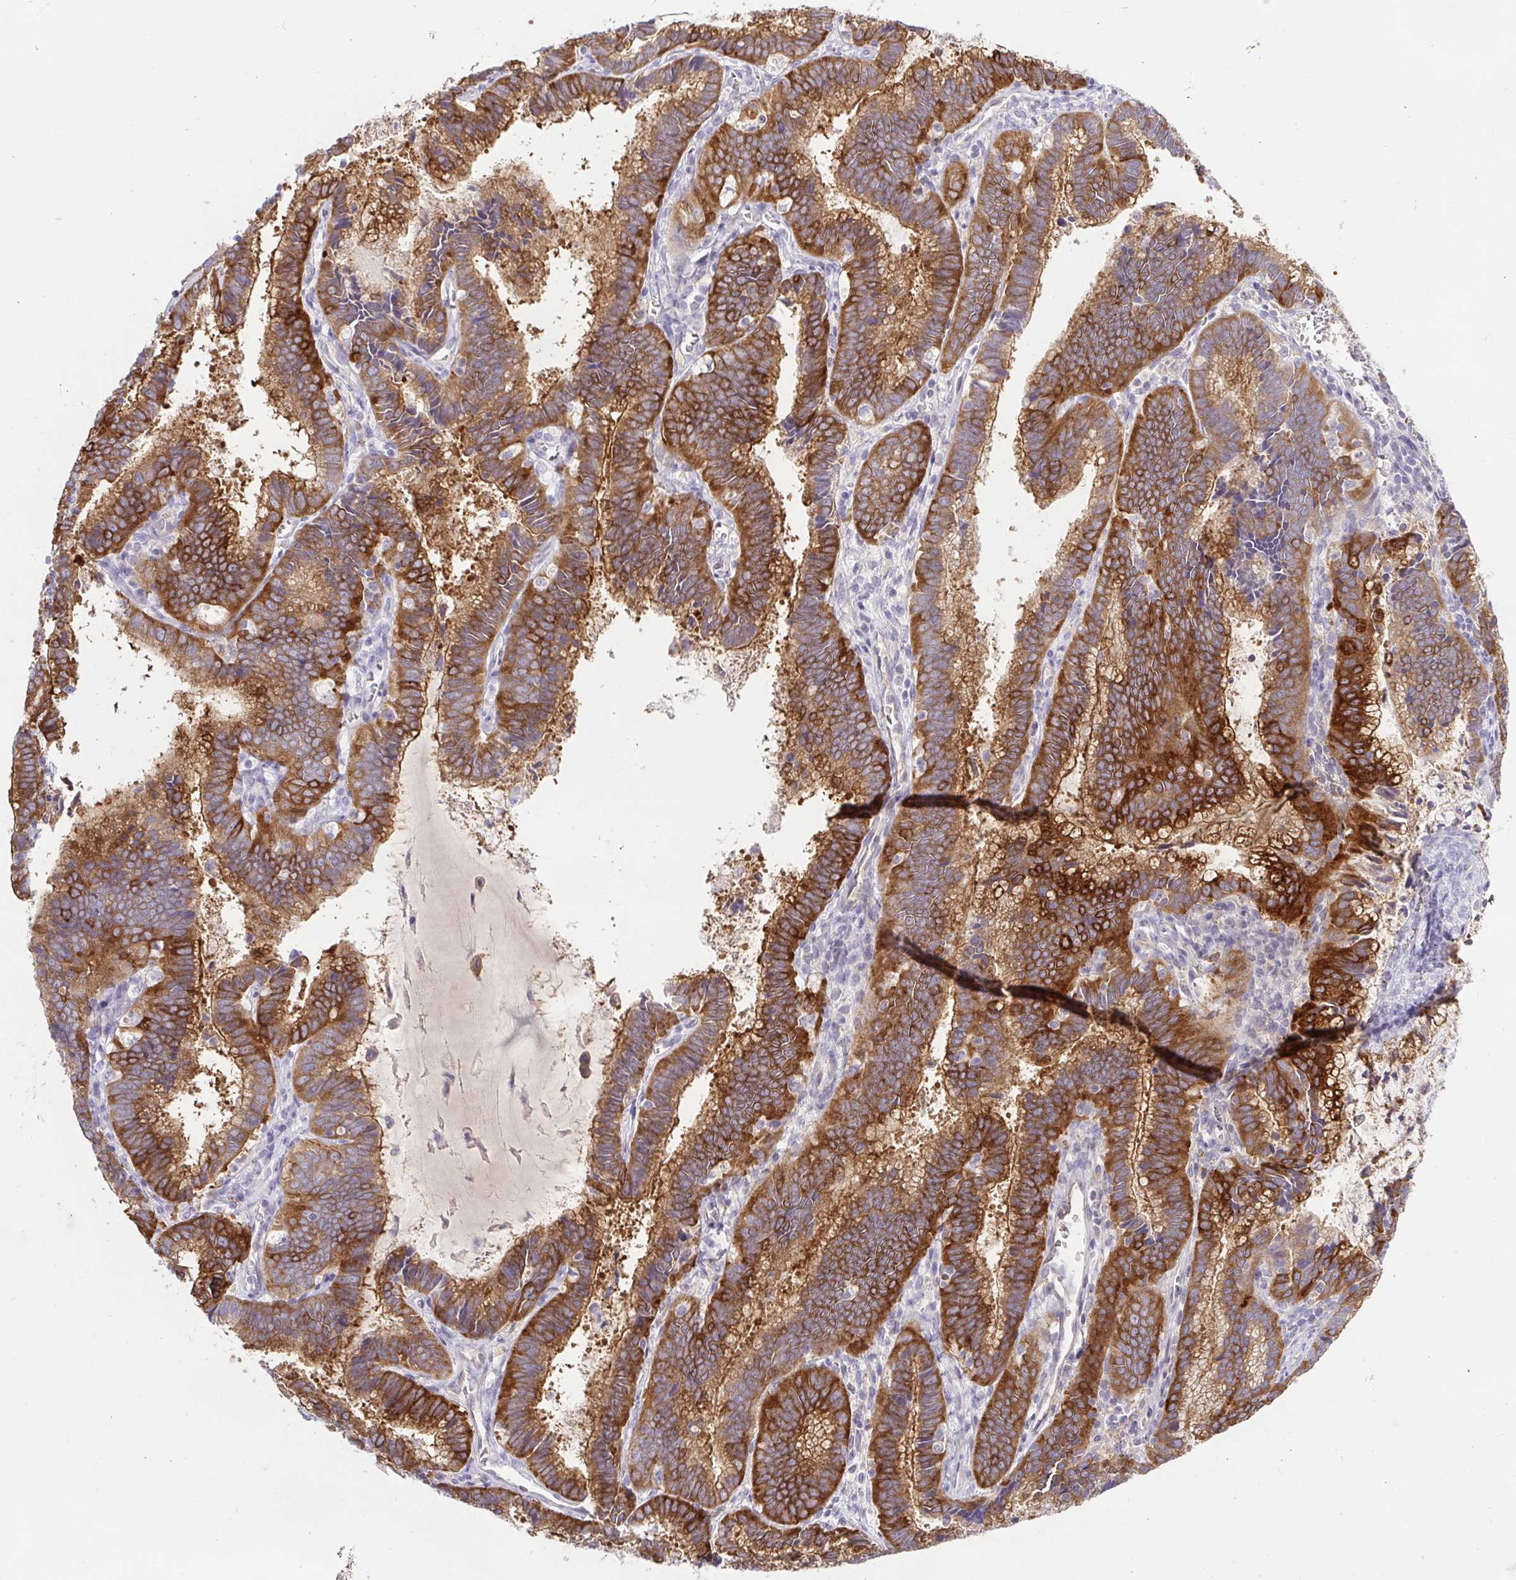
{"staining": {"intensity": "strong", "quantity": ">75%", "location": "cytoplasmic/membranous"}, "tissue": "cervical cancer", "cell_type": "Tumor cells", "image_type": "cancer", "snomed": [{"axis": "morphology", "description": "Adenocarcinoma, NOS"}, {"axis": "topography", "description": "Cervix"}], "caption": "Immunohistochemical staining of cervical cancer (adenocarcinoma) reveals high levels of strong cytoplasmic/membranous protein expression in approximately >75% of tumor cells.", "gene": "BCAS1", "patient": {"sex": "female", "age": 61}}